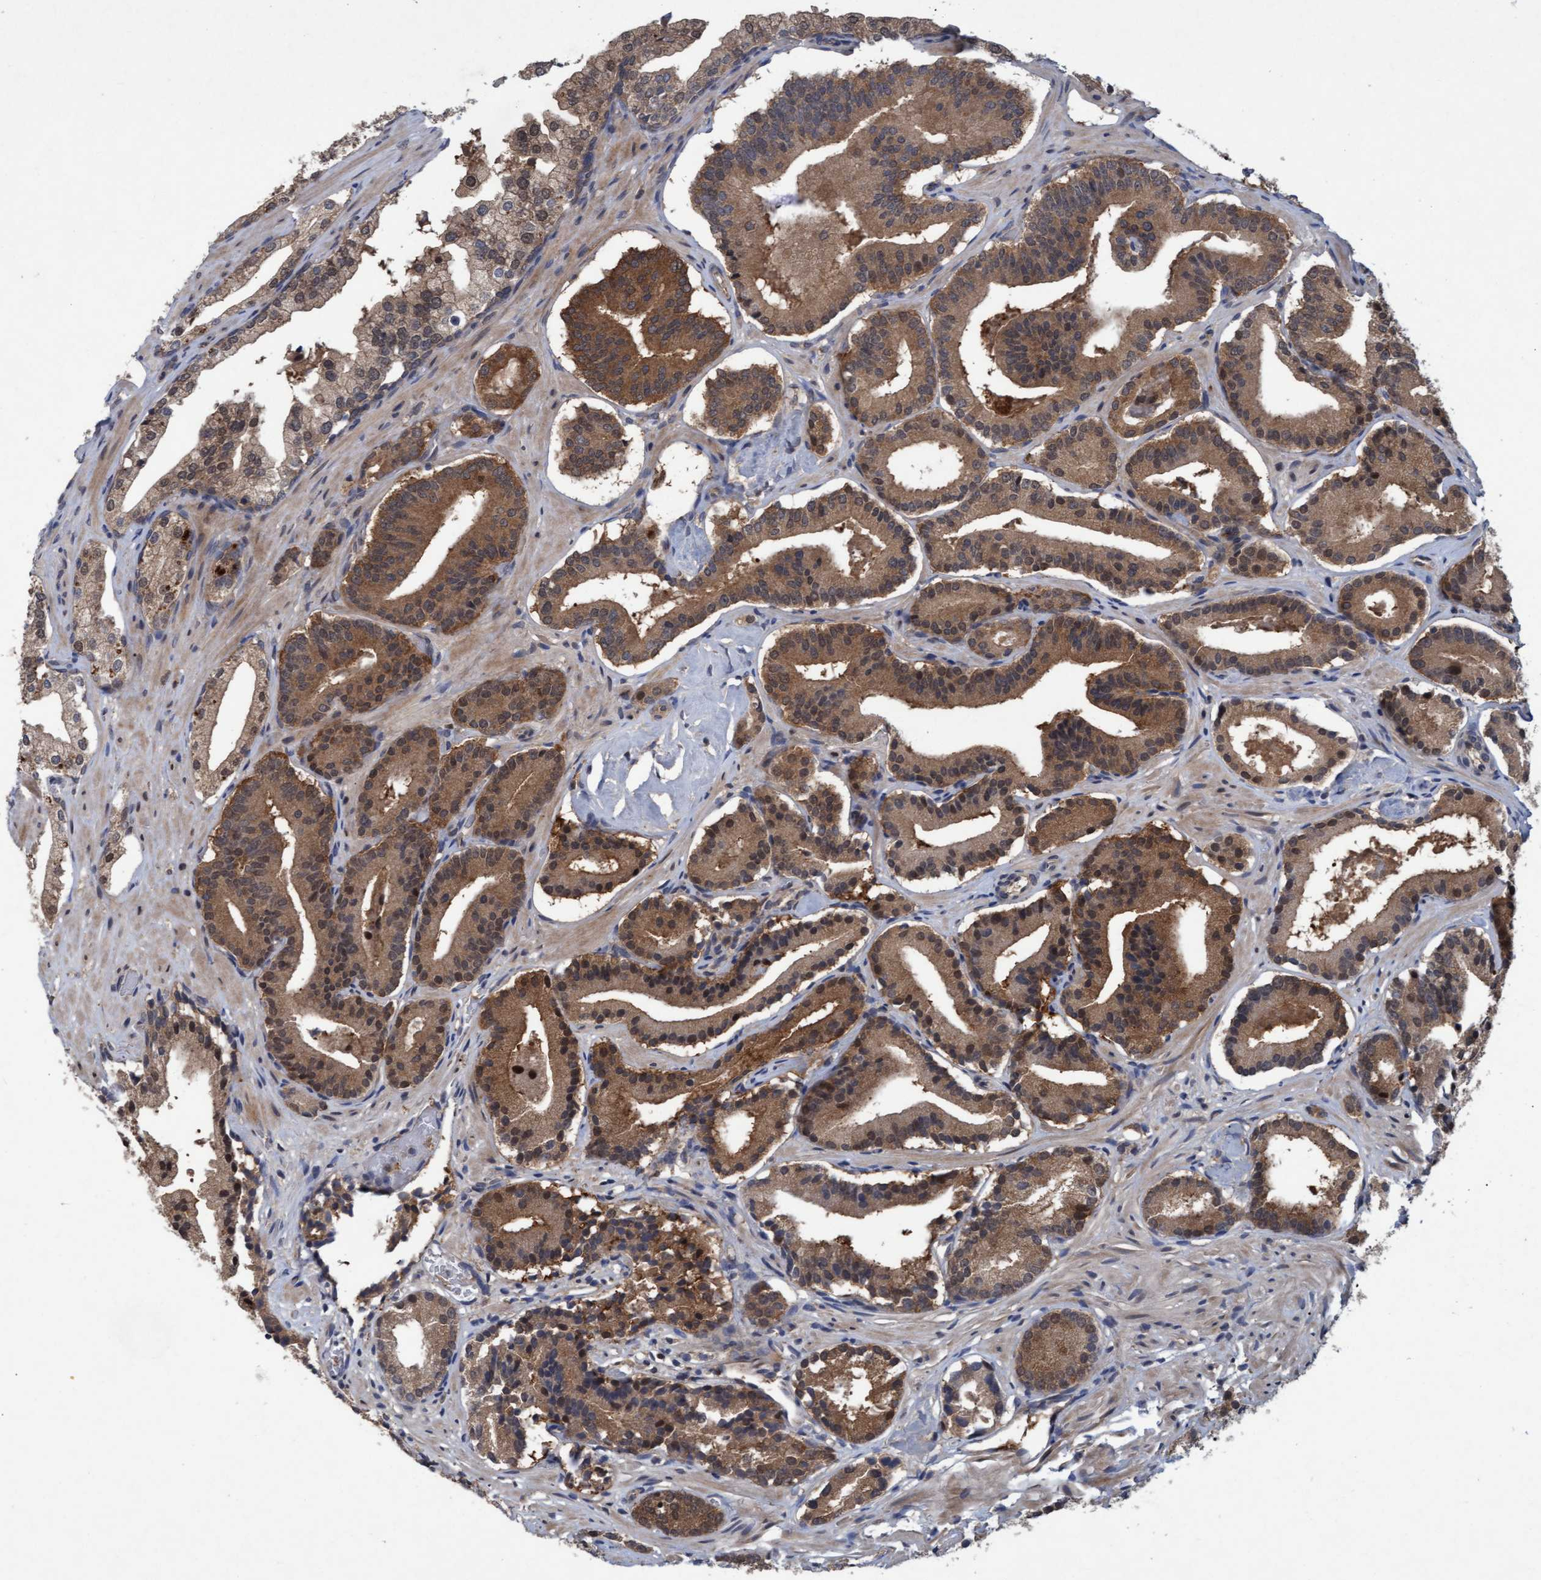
{"staining": {"intensity": "moderate", "quantity": ">75%", "location": "cytoplasmic/membranous,nuclear"}, "tissue": "prostate cancer", "cell_type": "Tumor cells", "image_type": "cancer", "snomed": [{"axis": "morphology", "description": "Adenocarcinoma, Low grade"}, {"axis": "topography", "description": "Prostate"}], "caption": "A micrograph showing moderate cytoplasmic/membranous and nuclear staining in about >75% of tumor cells in prostate cancer, as visualized by brown immunohistochemical staining.", "gene": "PSMB6", "patient": {"sex": "male", "age": 51}}